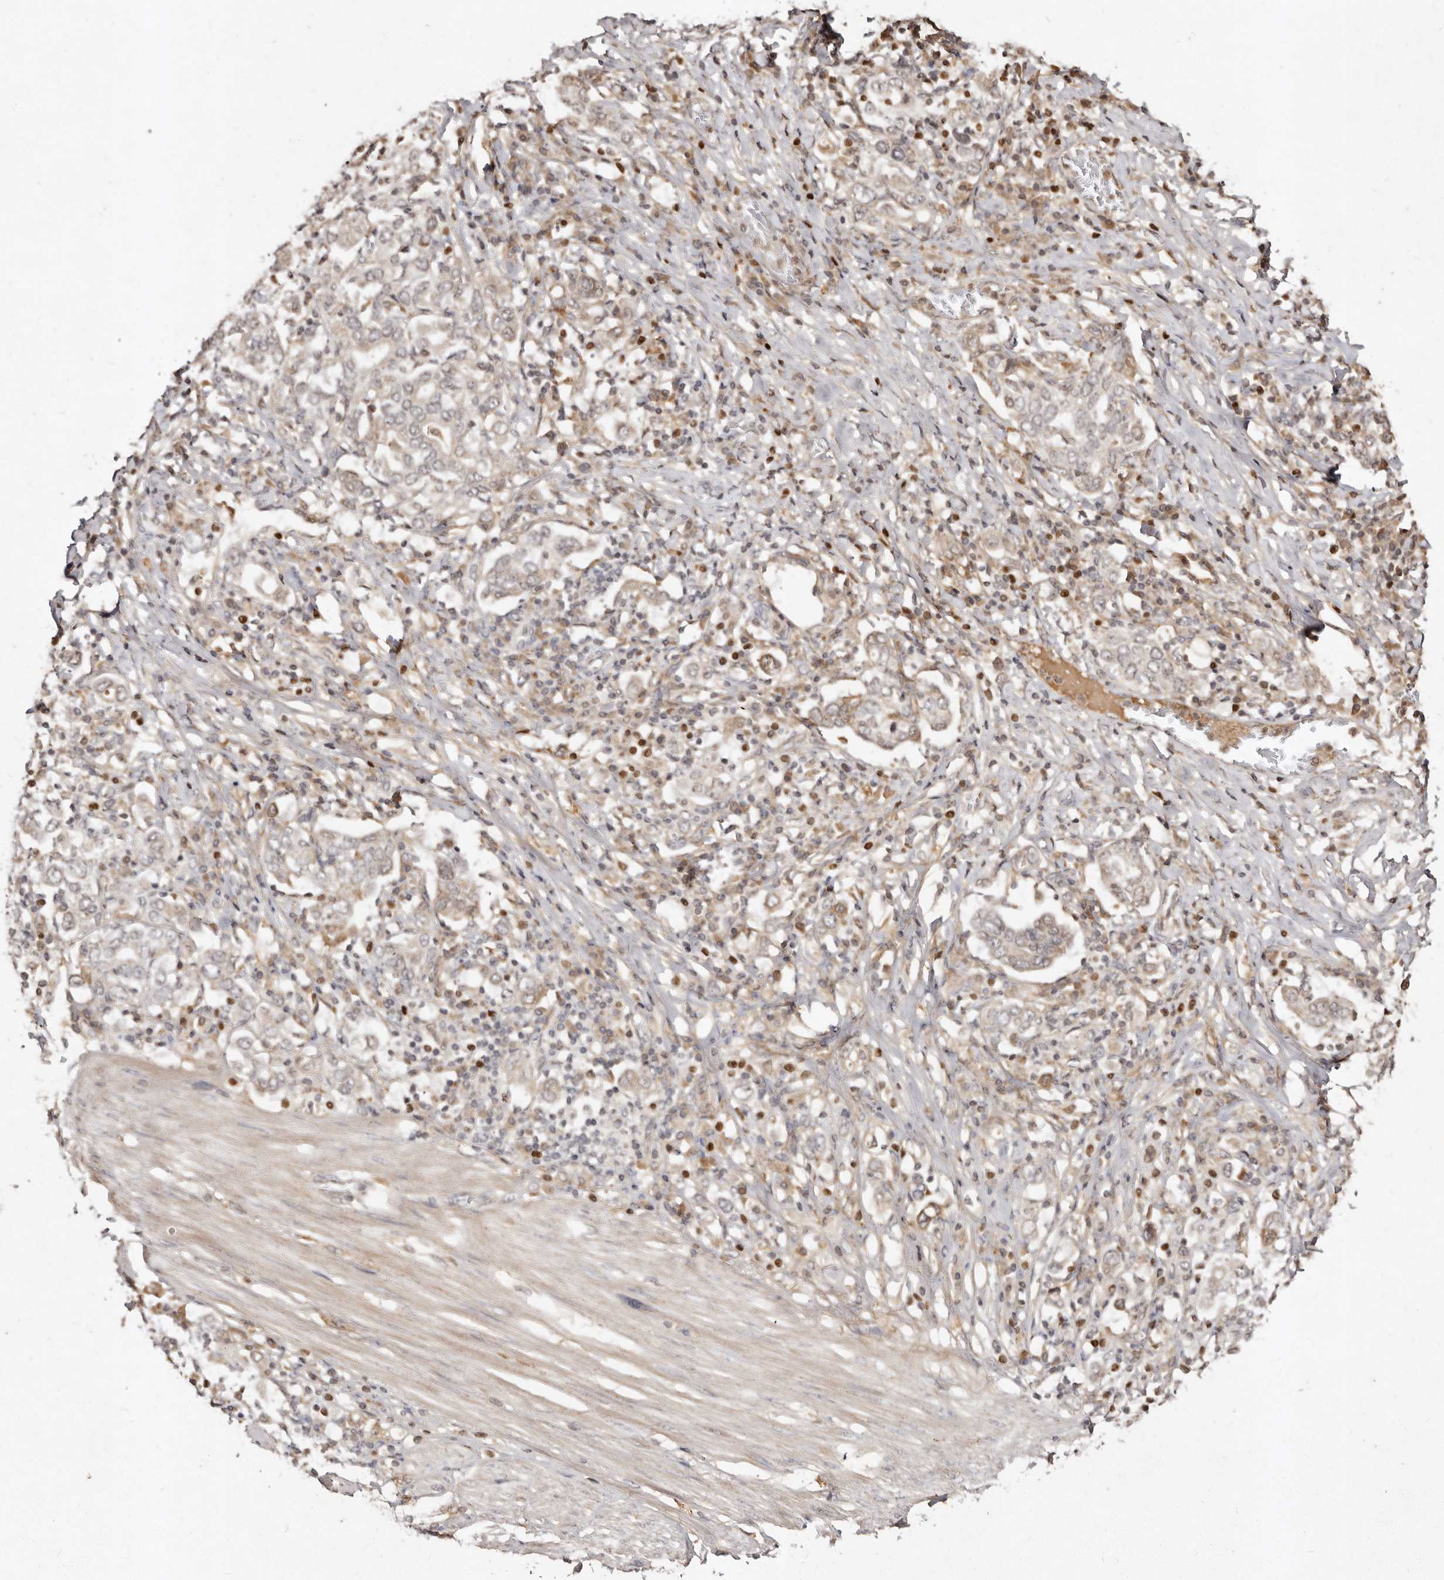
{"staining": {"intensity": "weak", "quantity": "25%-75%", "location": "cytoplasmic/membranous"}, "tissue": "stomach cancer", "cell_type": "Tumor cells", "image_type": "cancer", "snomed": [{"axis": "morphology", "description": "Adenocarcinoma, NOS"}, {"axis": "topography", "description": "Stomach, upper"}], "caption": "This image demonstrates immunohistochemistry staining of stomach cancer (adenocarcinoma), with low weak cytoplasmic/membranous staining in about 25%-75% of tumor cells.", "gene": "LCORL", "patient": {"sex": "male", "age": 62}}